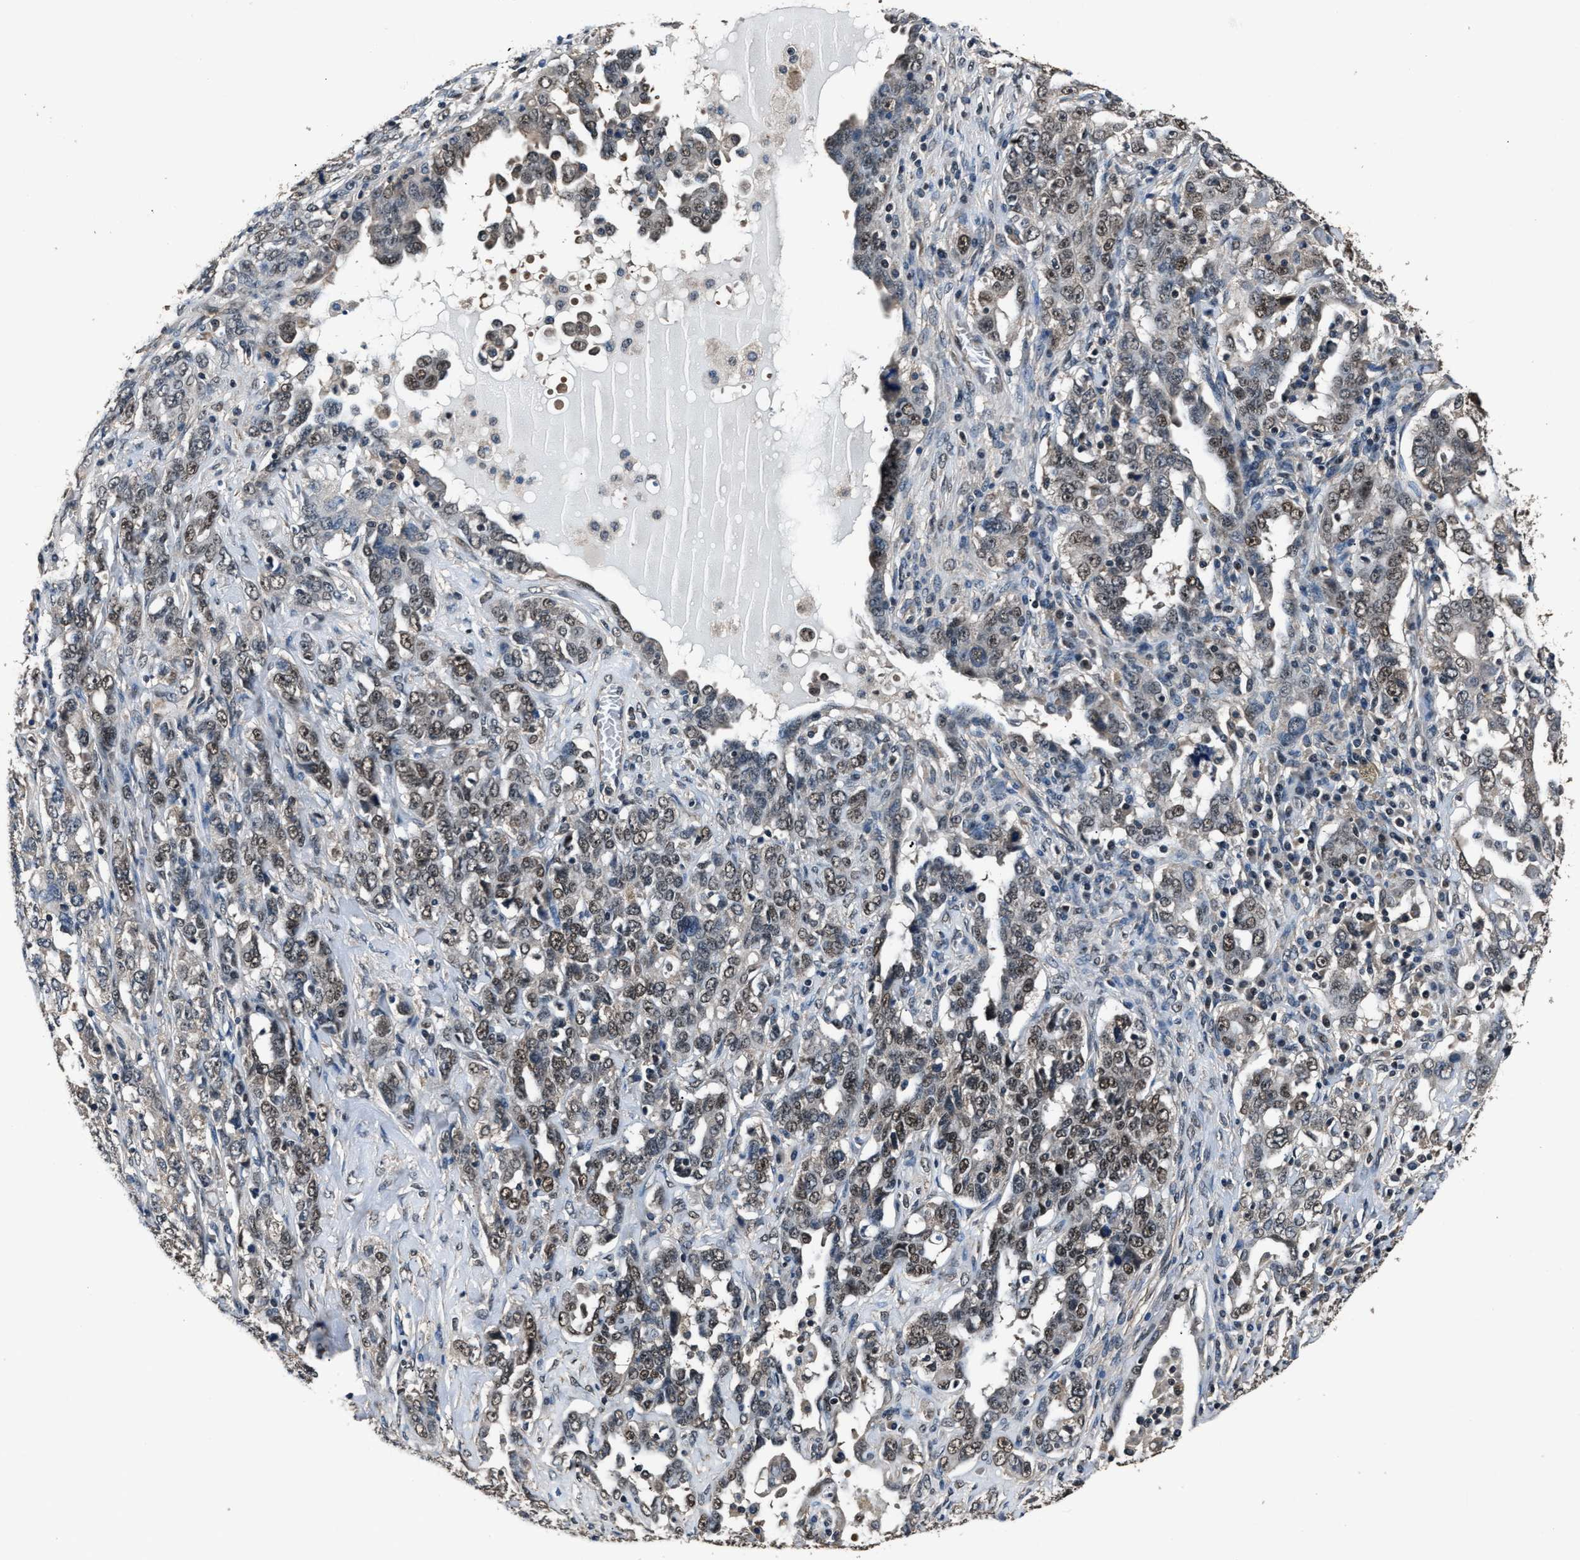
{"staining": {"intensity": "weak", "quantity": ">75%", "location": "nuclear"}, "tissue": "ovarian cancer", "cell_type": "Tumor cells", "image_type": "cancer", "snomed": [{"axis": "morphology", "description": "Carcinoma, endometroid"}, {"axis": "topography", "description": "Ovary"}], "caption": "IHC of human ovarian cancer displays low levels of weak nuclear positivity in approximately >75% of tumor cells. (DAB (3,3'-diaminobenzidine) IHC, brown staining for protein, blue staining for nuclei).", "gene": "DFFA", "patient": {"sex": "female", "age": 62}}